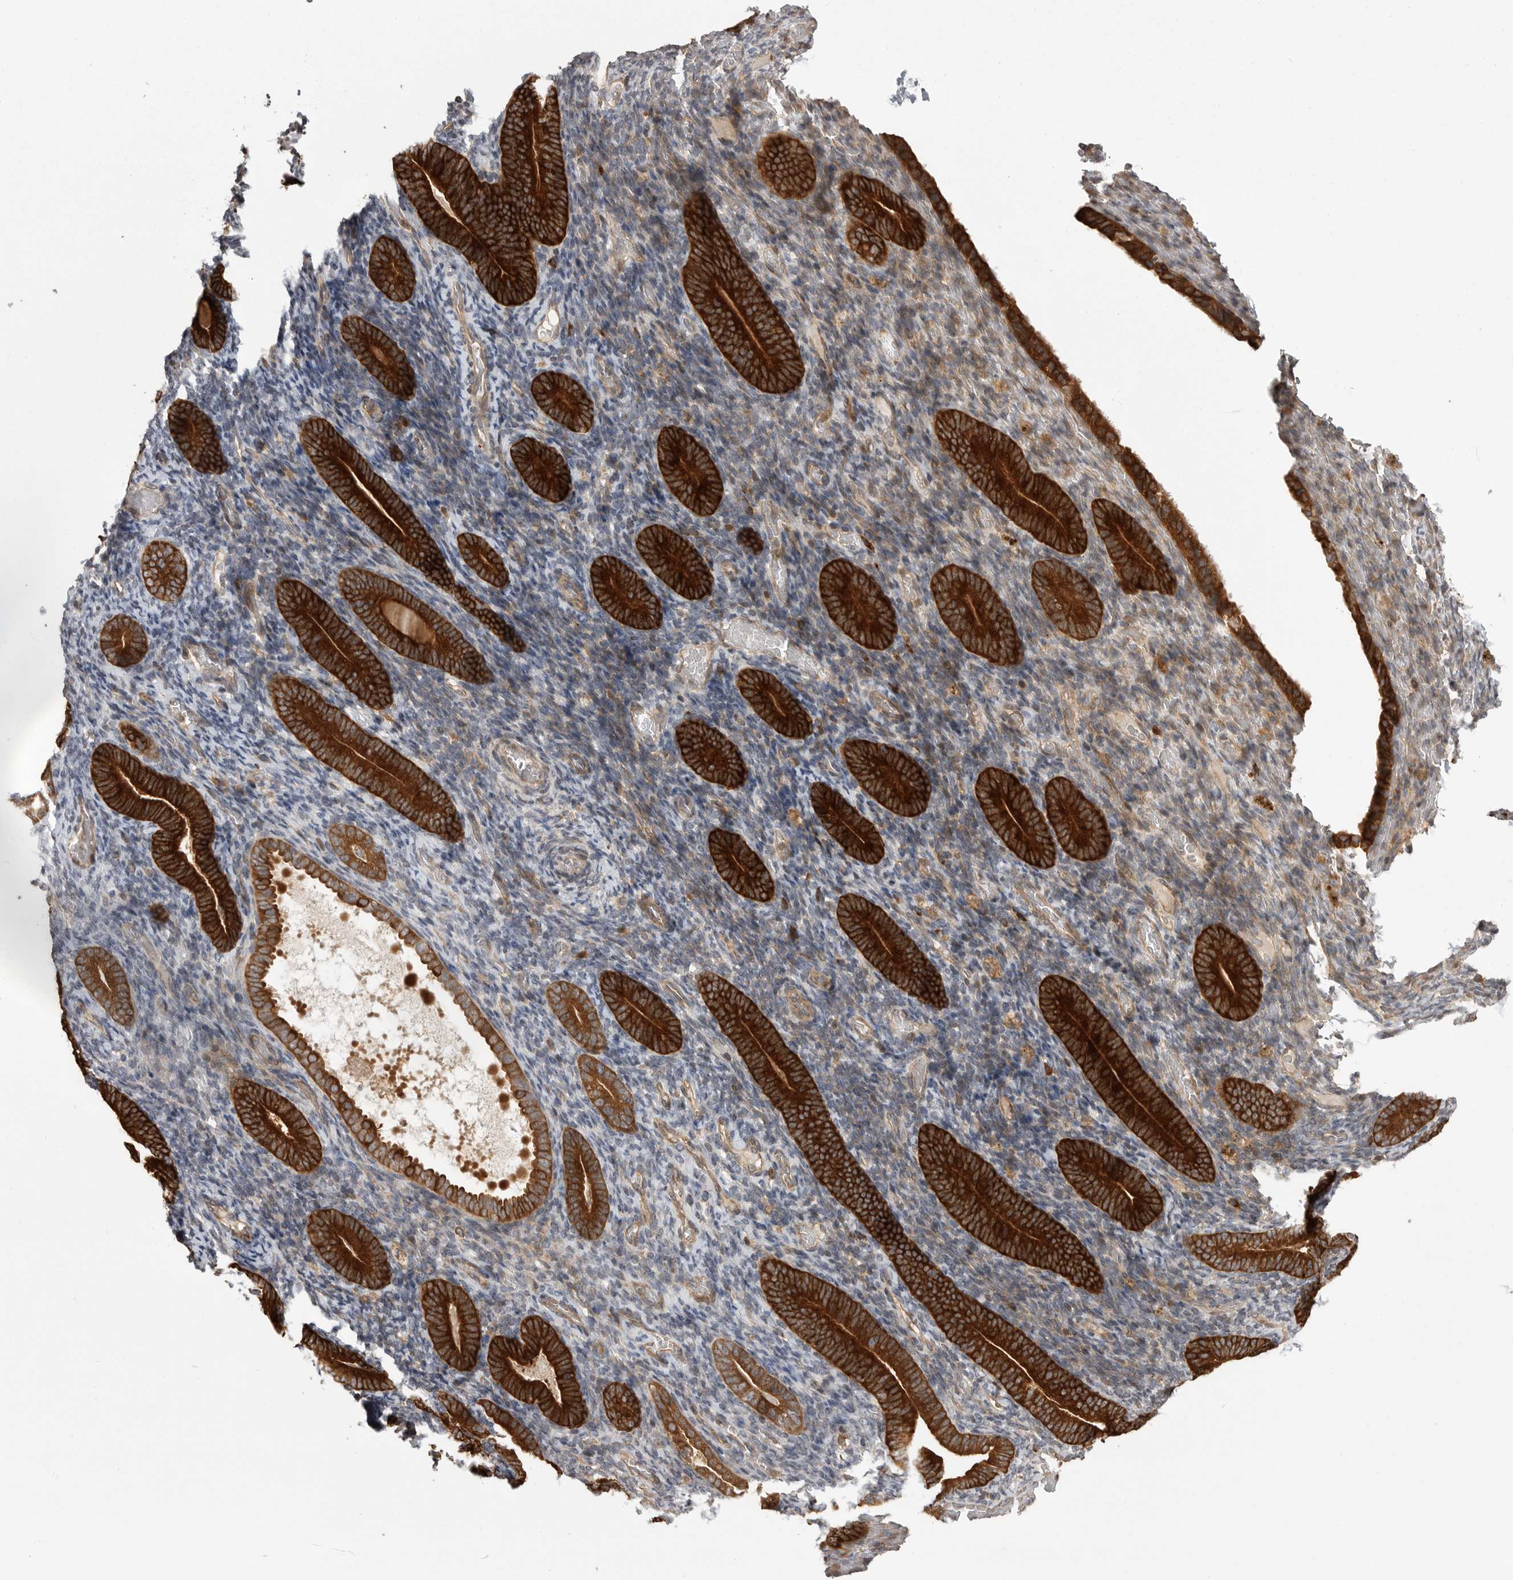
{"staining": {"intensity": "negative", "quantity": "none", "location": "none"}, "tissue": "endometrium", "cell_type": "Cells in endometrial stroma", "image_type": "normal", "snomed": [{"axis": "morphology", "description": "Normal tissue, NOS"}, {"axis": "topography", "description": "Endometrium"}], "caption": "This is a image of immunohistochemistry staining of unremarkable endometrium, which shows no positivity in cells in endometrial stroma. The staining was performed using DAB to visualize the protein expression in brown, while the nuclei were stained in blue with hematoxylin (Magnification: 20x).", "gene": "OXR1", "patient": {"sex": "female", "age": 51}}